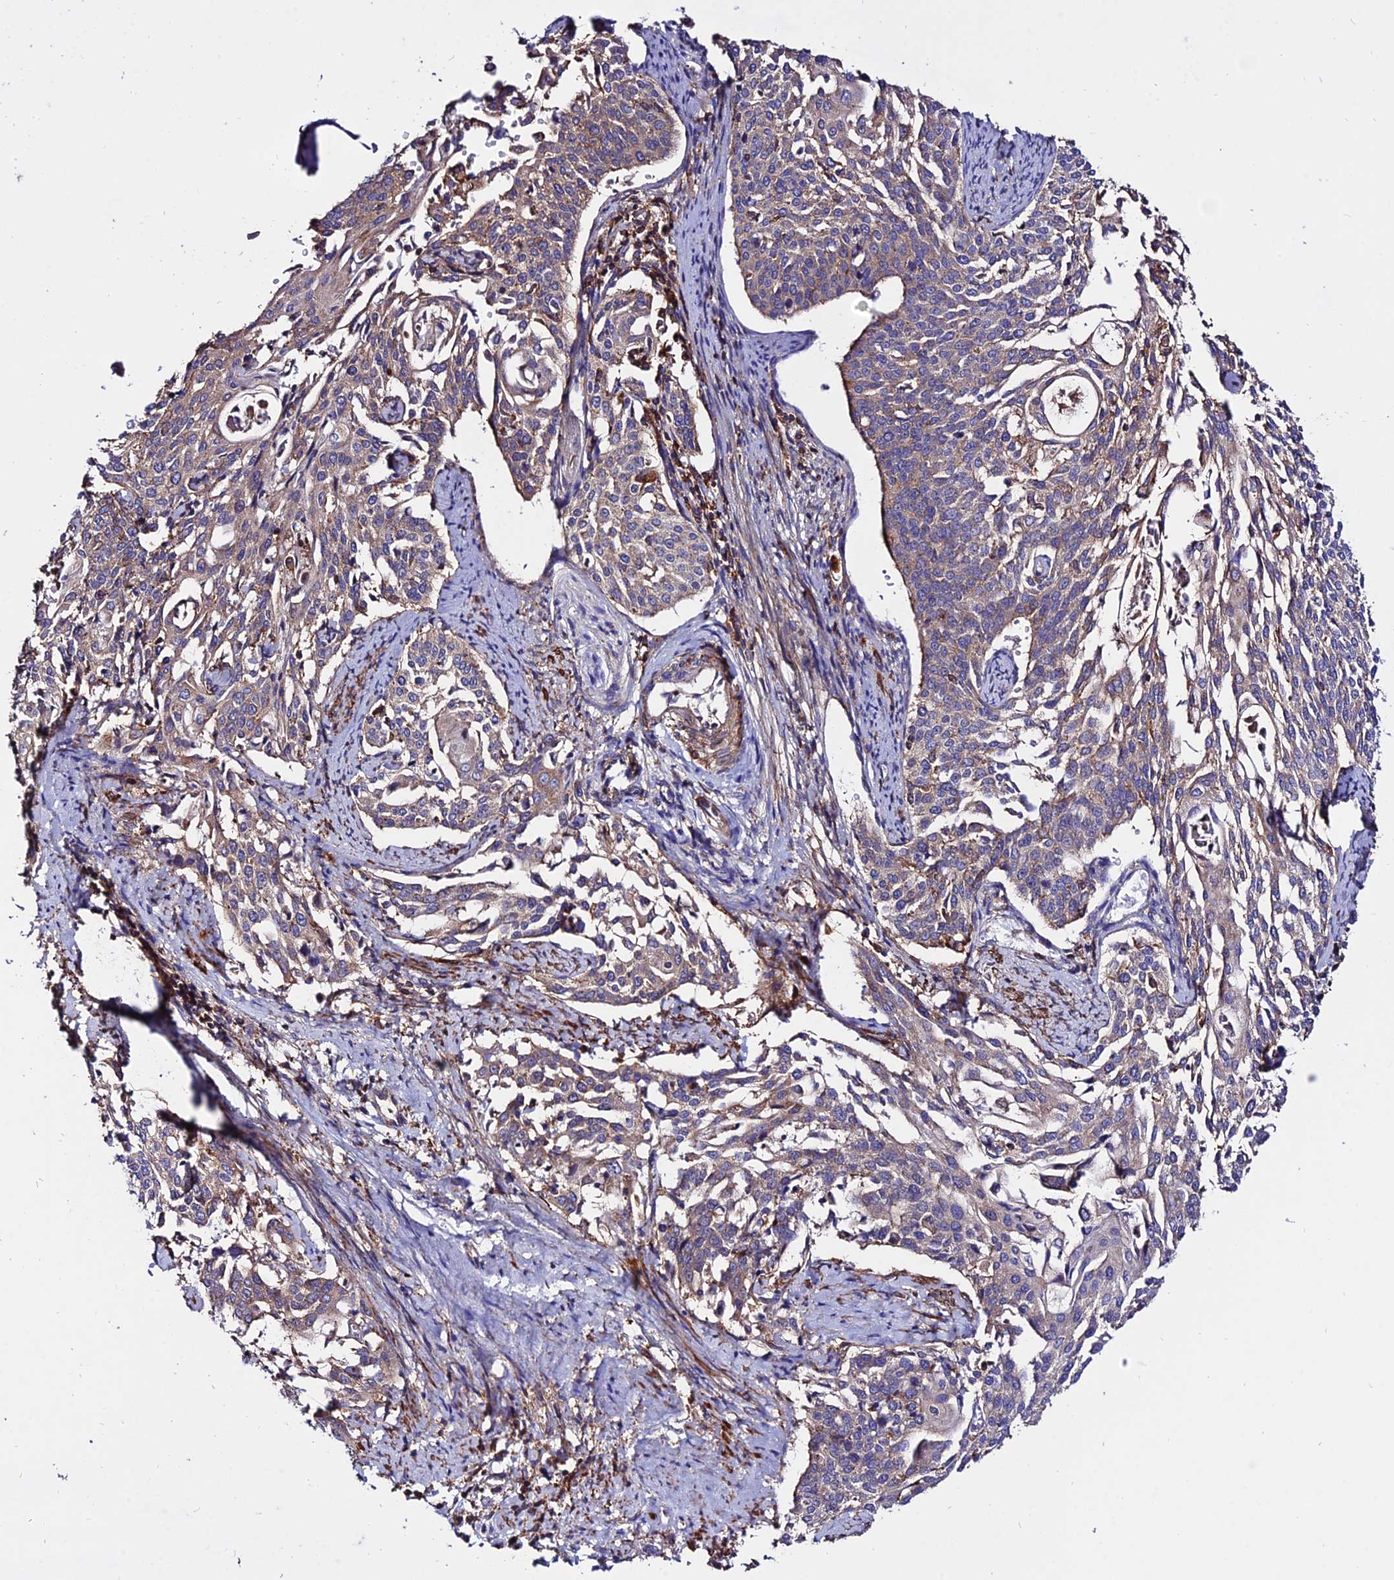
{"staining": {"intensity": "weak", "quantity": "25%-75%", "location": "cytoplasmic/membranous"}, "tissue": "cervical cancer", "cell_type": "Tumor cells", "image_type": "cancer", "snomed": [{"axis": "morphology", "description": "Squamous cell carcinoma, NOS"}, {"axis": "topography", "description": "Cervix"}], "caption": "An image showing weak cytoplasmic/membranous staining in approximately 25%-75% of tumor cells in squamous cell carcinoma (cervical), as visualized by brown immunohistochemical staining.", "gene": "PYM1", "patient": {"sex": "female", "age": 44}}